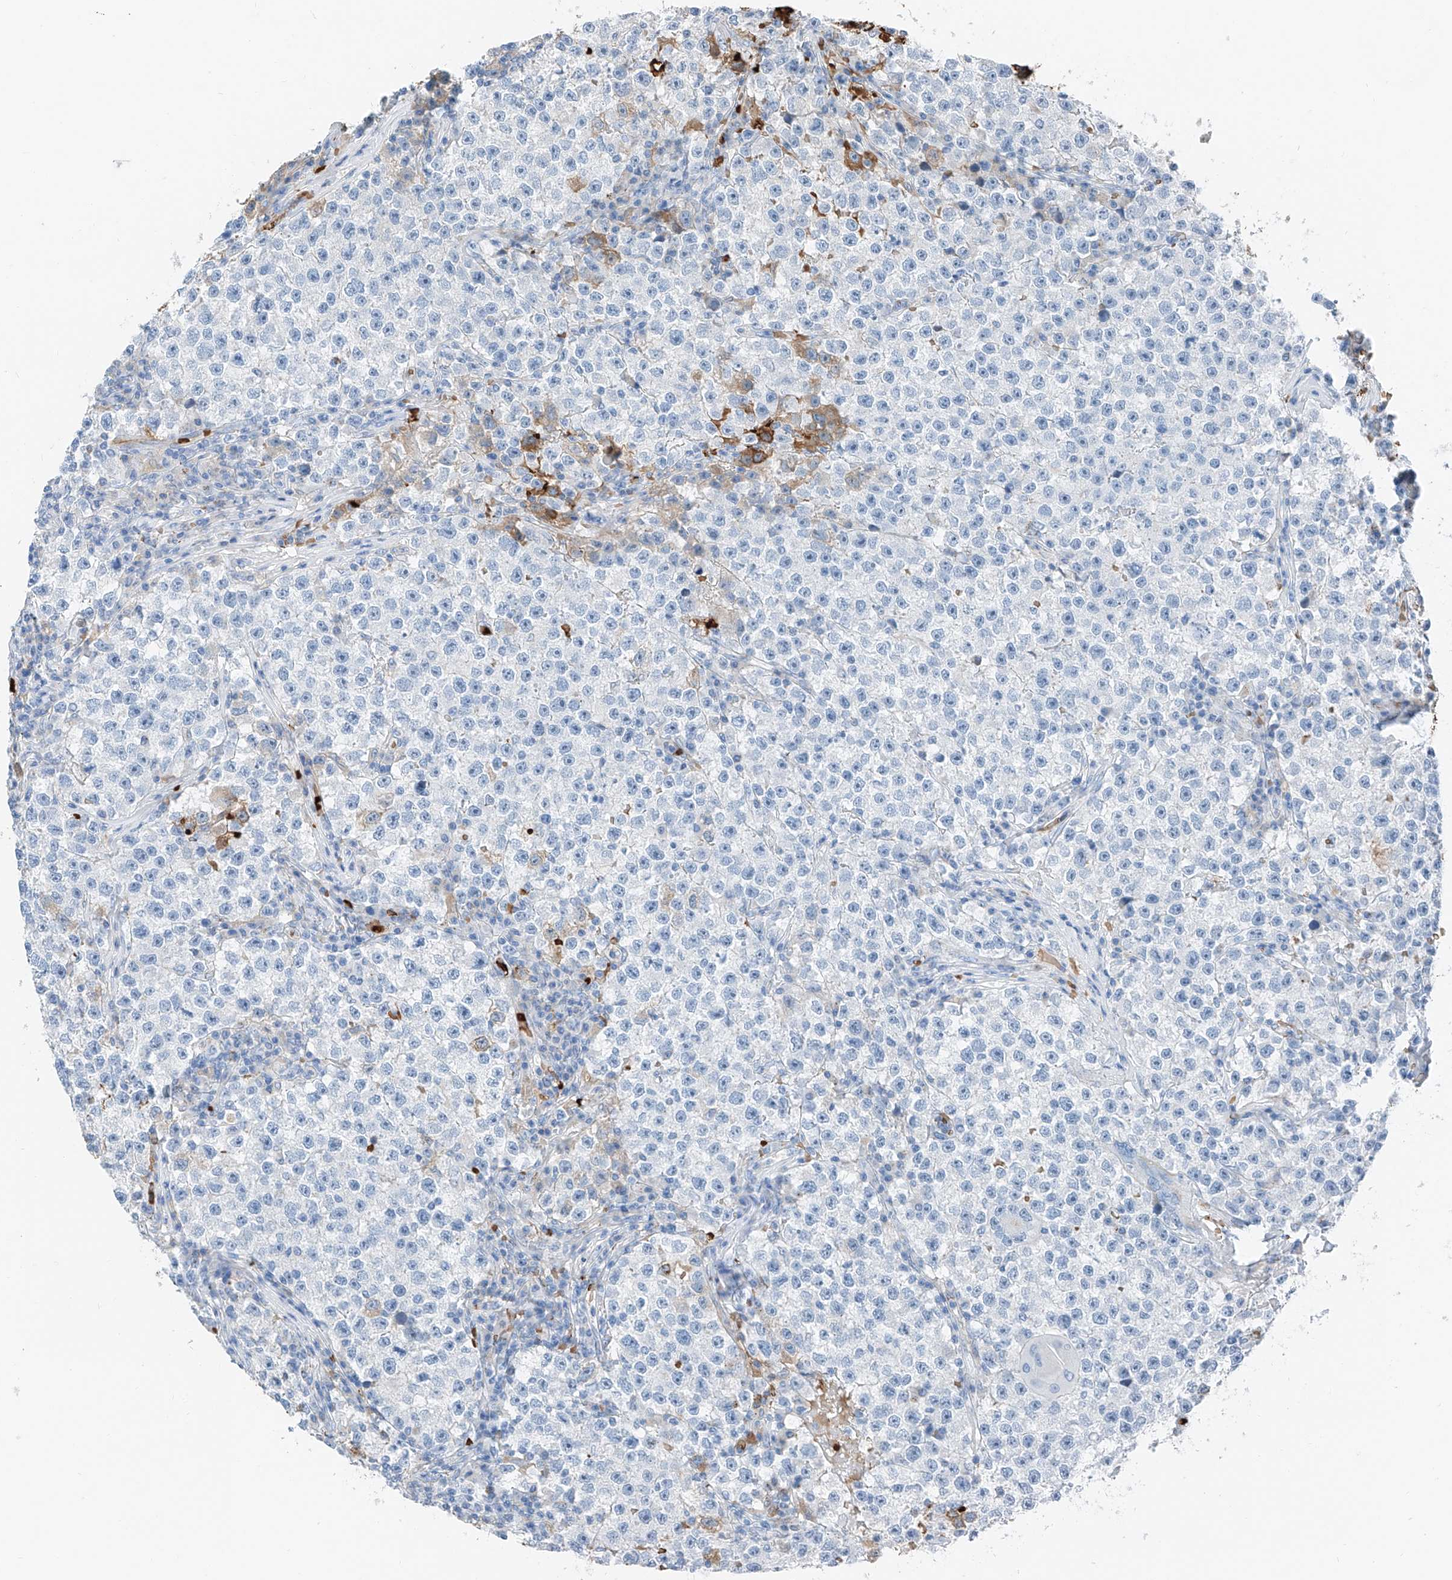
{"staining": {"intensity": "negative", "quantity": "none", "location": "none"}, "tissue": "testis cancer", "cell_type": "Tumor cells", "image_type": "cancer", "snomed": [{"axis": "morphology", "description": "Seminoma, NOS"}, {"axis": "topography", "description": "Testis"}], "caption": "Human testis cancer stained for a protein using IHC shows no positivity in tumor cells.", "gene": "PRSS23", "patient": {"sex": "male", "age": 22}}